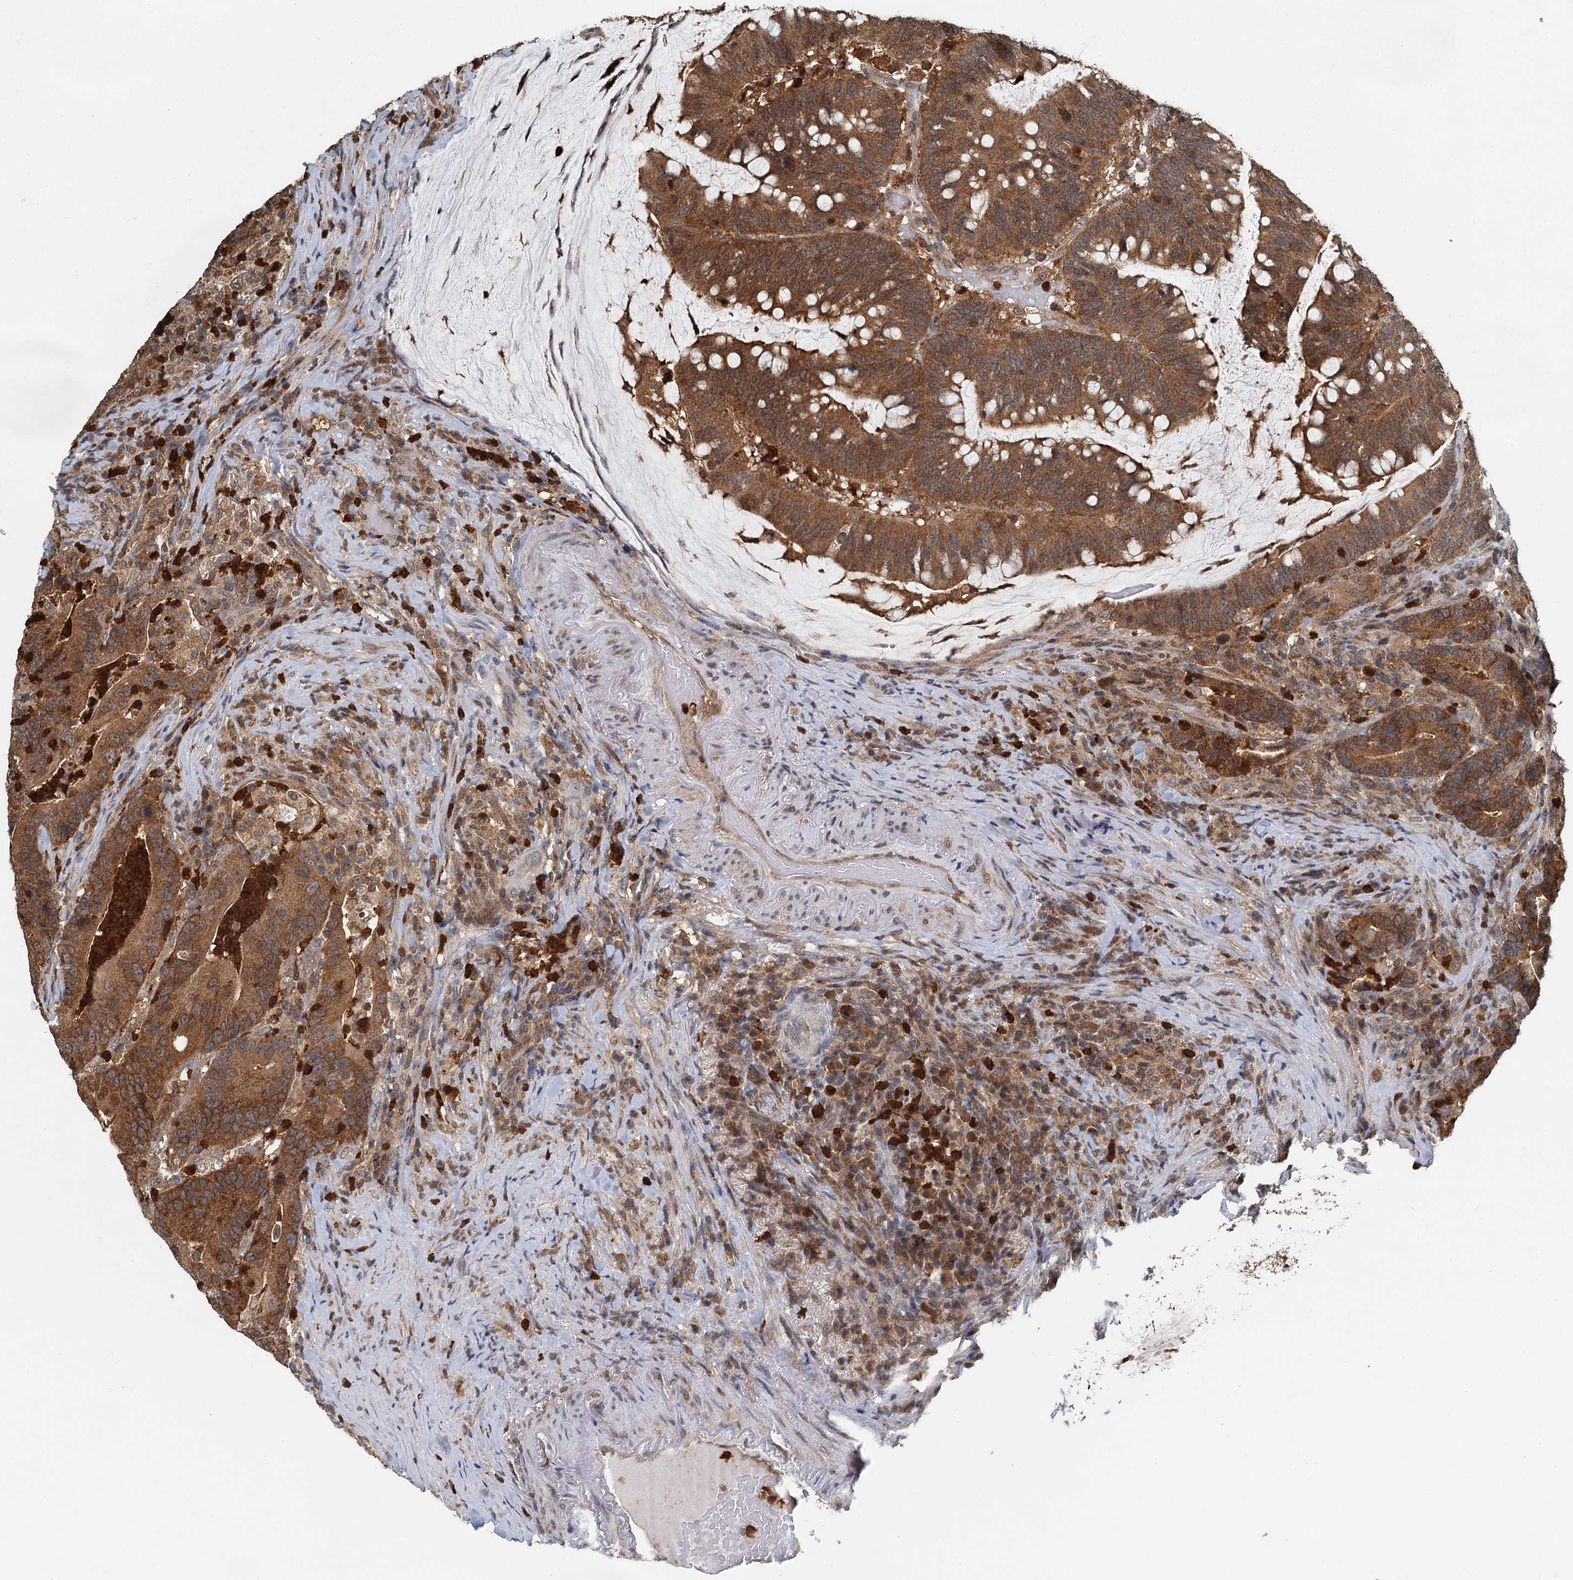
{"staining": {"intensity": "strong", "quantity": ">75%", "location": "cytoplasmic/membranous"}, "tissue": "colorectal cancer", "cell_type": "Tumor cells", "image_type": "cancer", "snomed": [{"axis": "morphology", "description": "Adenocarcinoma, NOS"}, {"axis": "topography", "description": "Colon"}], "caption": "The immunohistochemical stain labels strong cytoplasmic/membranous positivity in tumor cells of adenocarcinoma (colorectal) tissue. Immunohistochemistry (ihc) stains the protein of interest in brown and the nuclei are stained blue.", "gene": "GPI", "patient": {"sex": "female", "age": 66}}